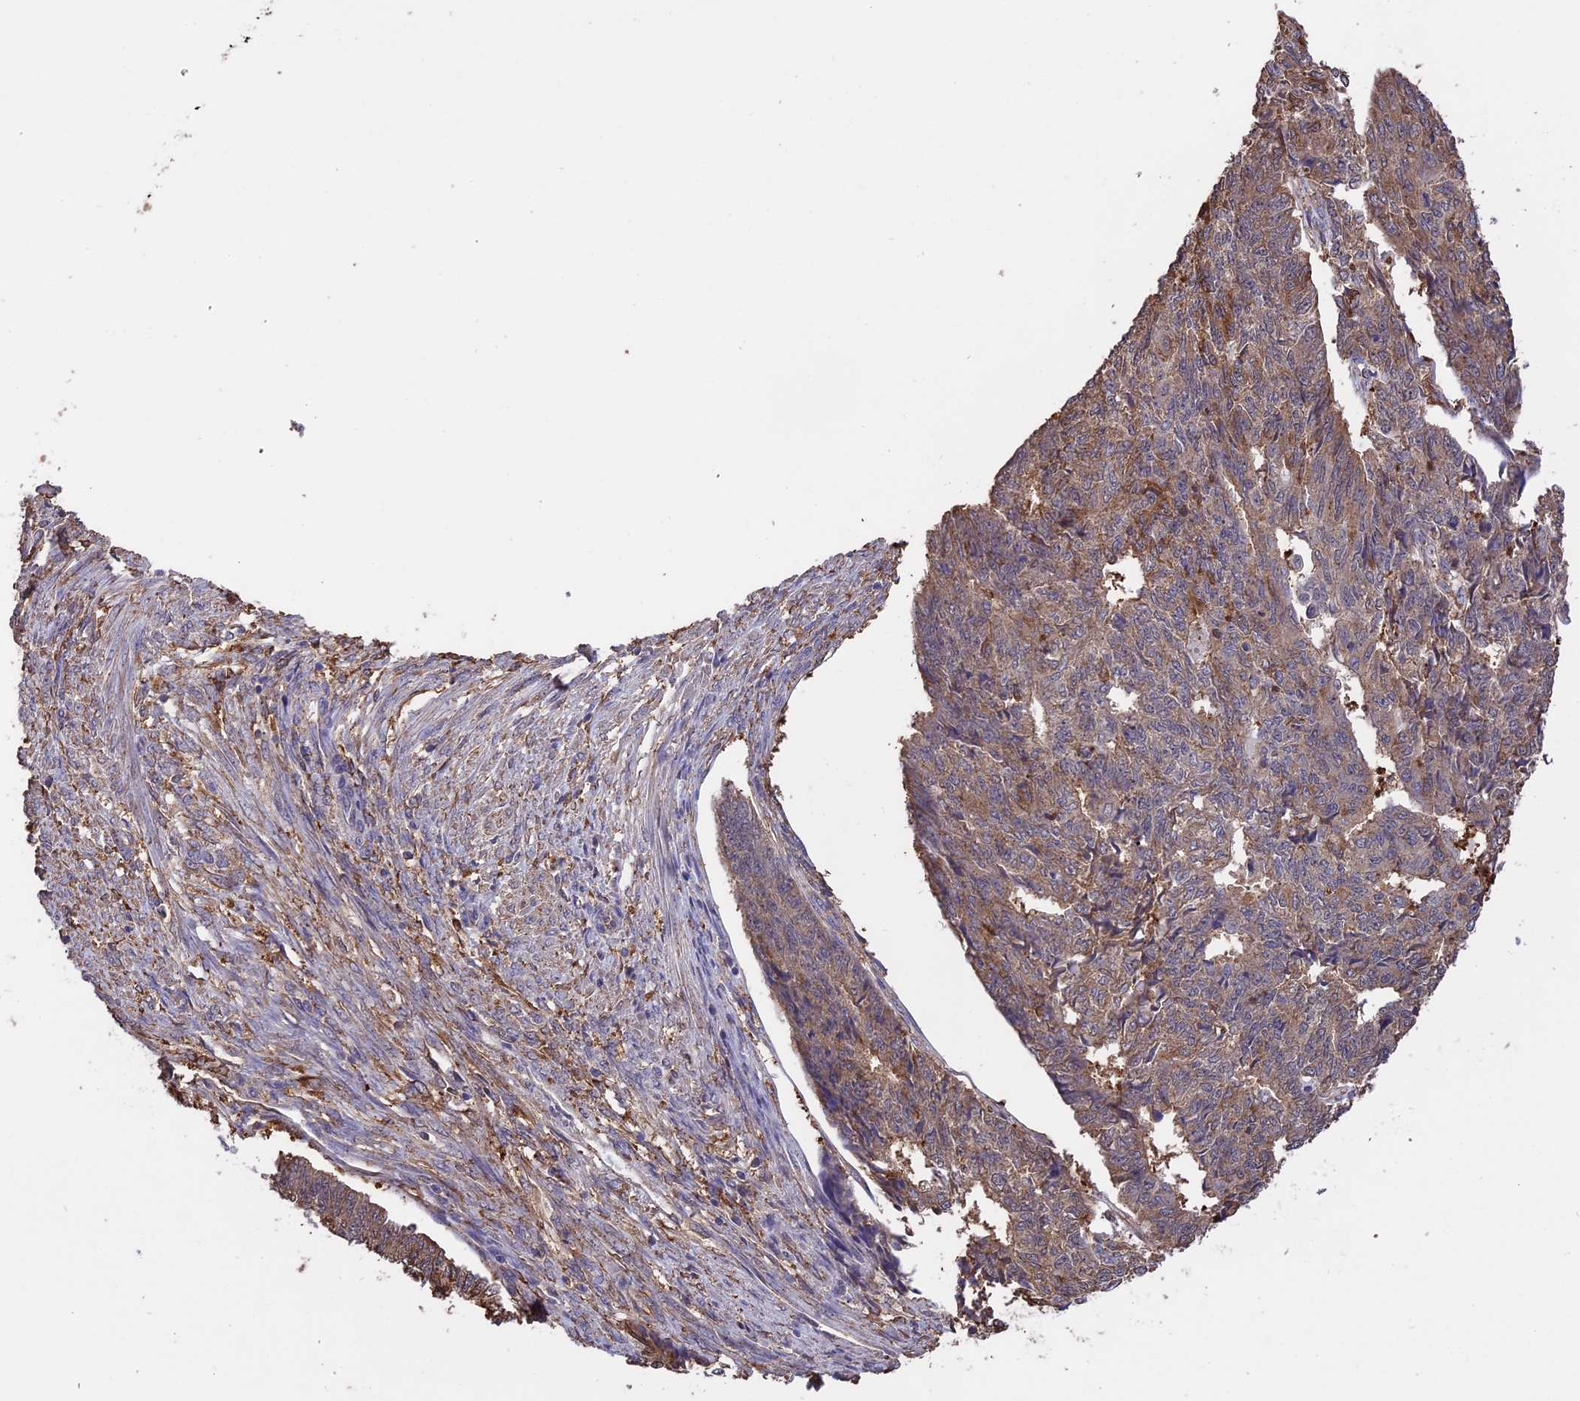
{"staining": {"intensity": "weak", "quantity": ">75%", "location": "cytoplasmic/membranous"}, "tissue": "endometrial cancer", "cell_type": "Tumor cells", "image_type": "cancer", "snomed": [{"axis": "morphology", "description": "Adenocarcinoma, NOS"}, {"axis": "topography", "description": "Endometrium"}], "caption": "Immunohistochemistry (IHC) of endometrial cancer (adenocarcinoma) exhibits low levels of weak cytoplasmic/membranous expression in about >75% of tumor cells.", "gene": "ARHGAP19", "patient": {"sex": "female", "age": 32}}